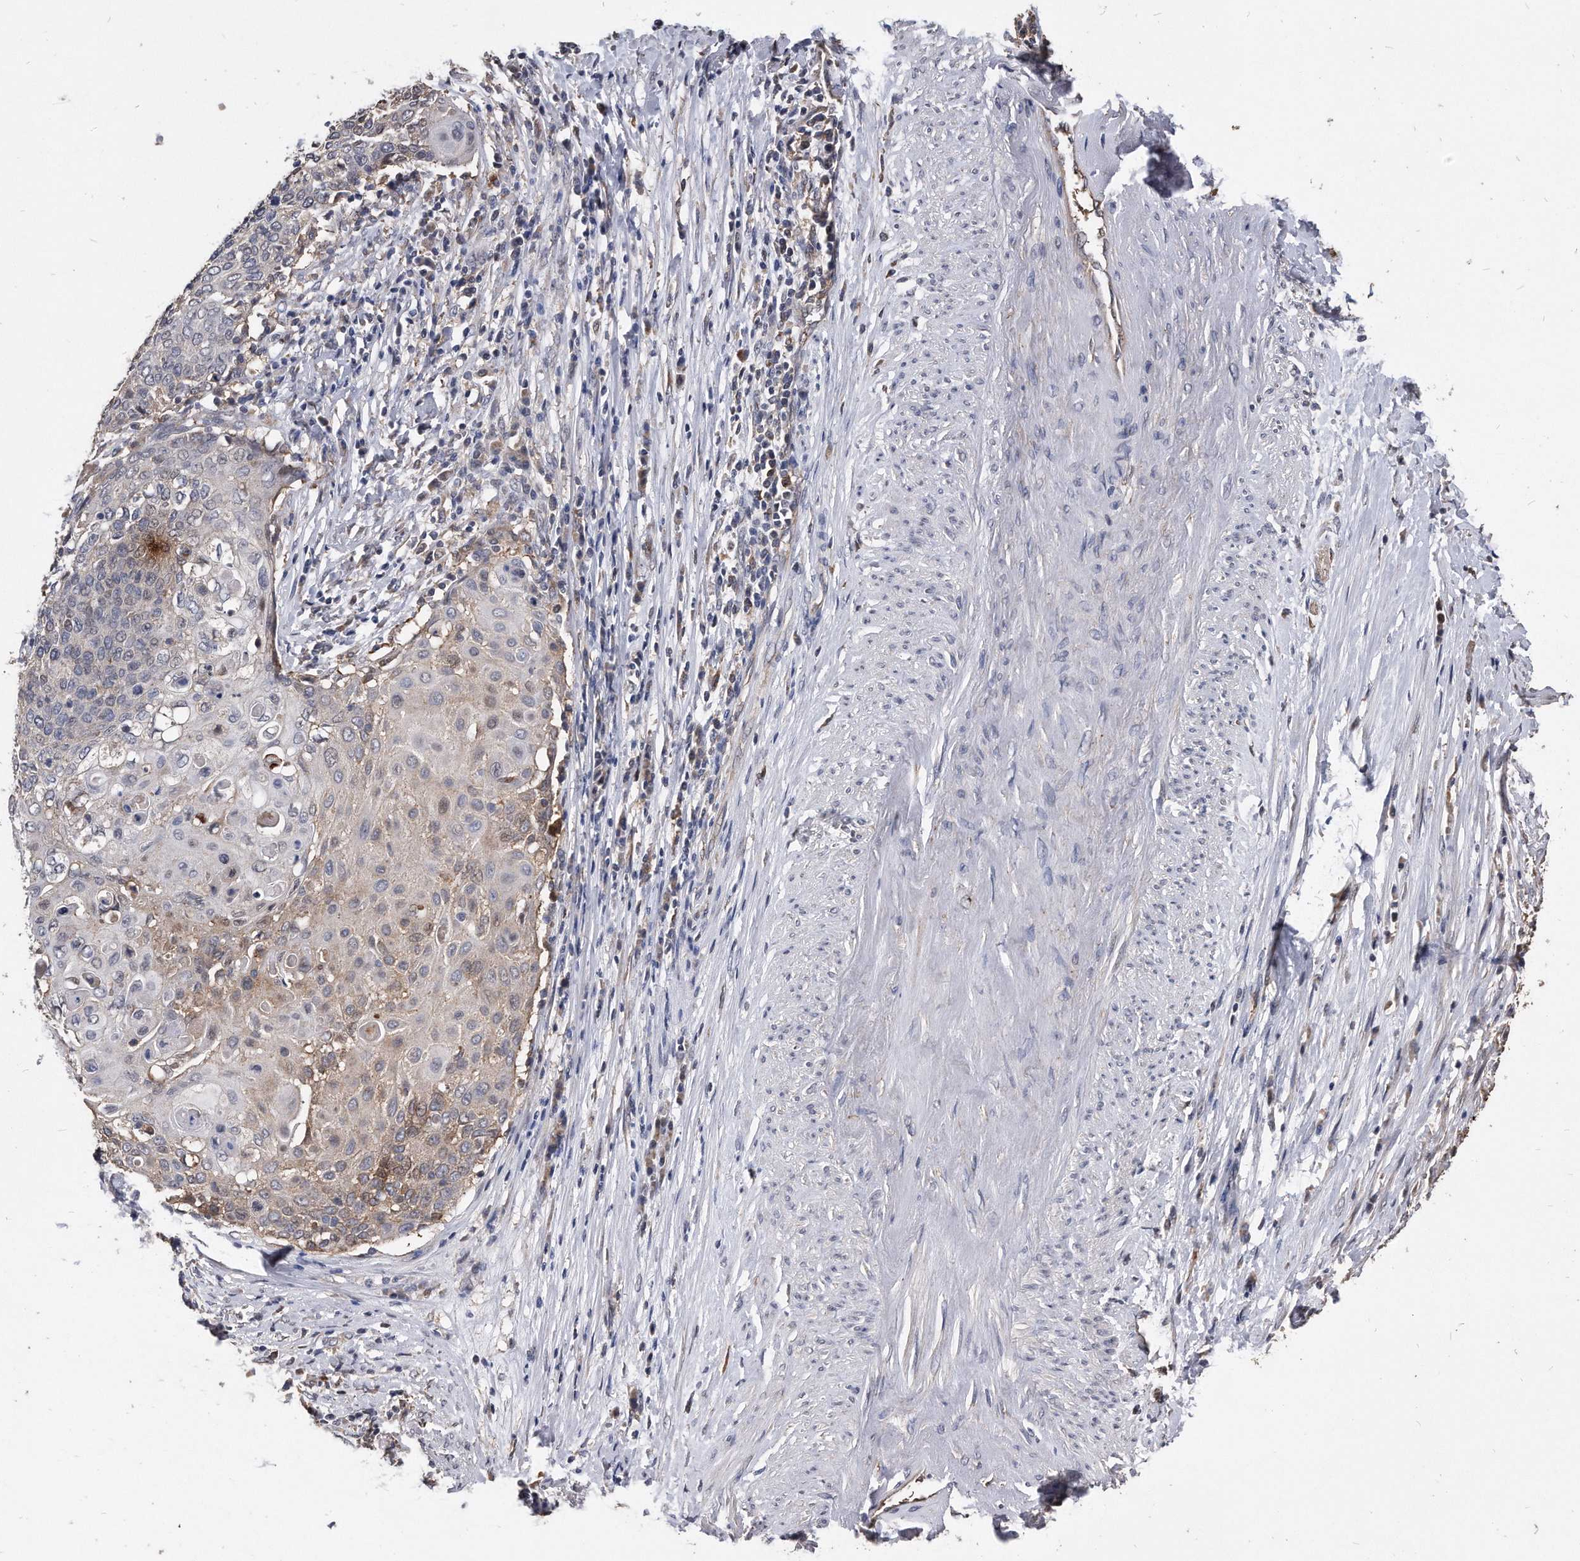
{"staining": {"intensity": "weak", "quantity": "<25%", "location": "cytoplasmic/membranous"}, "tissue": "cervical cancer", "cell_type": "Tumor cells", "image_type": "cancer", "snomed": [{"axis": "morphology", "description": "Squamous cell carcinoma, NOS"}, {"axis": "topography", "description": "Cervix"}], "caption": "IHC image of human squamous cell carcinoma (cervical) stained for a protein (brown), which displays no staining in tumor cells.", "gene": "IL20RA", "patient": {"sex": "female", "age": 39}}